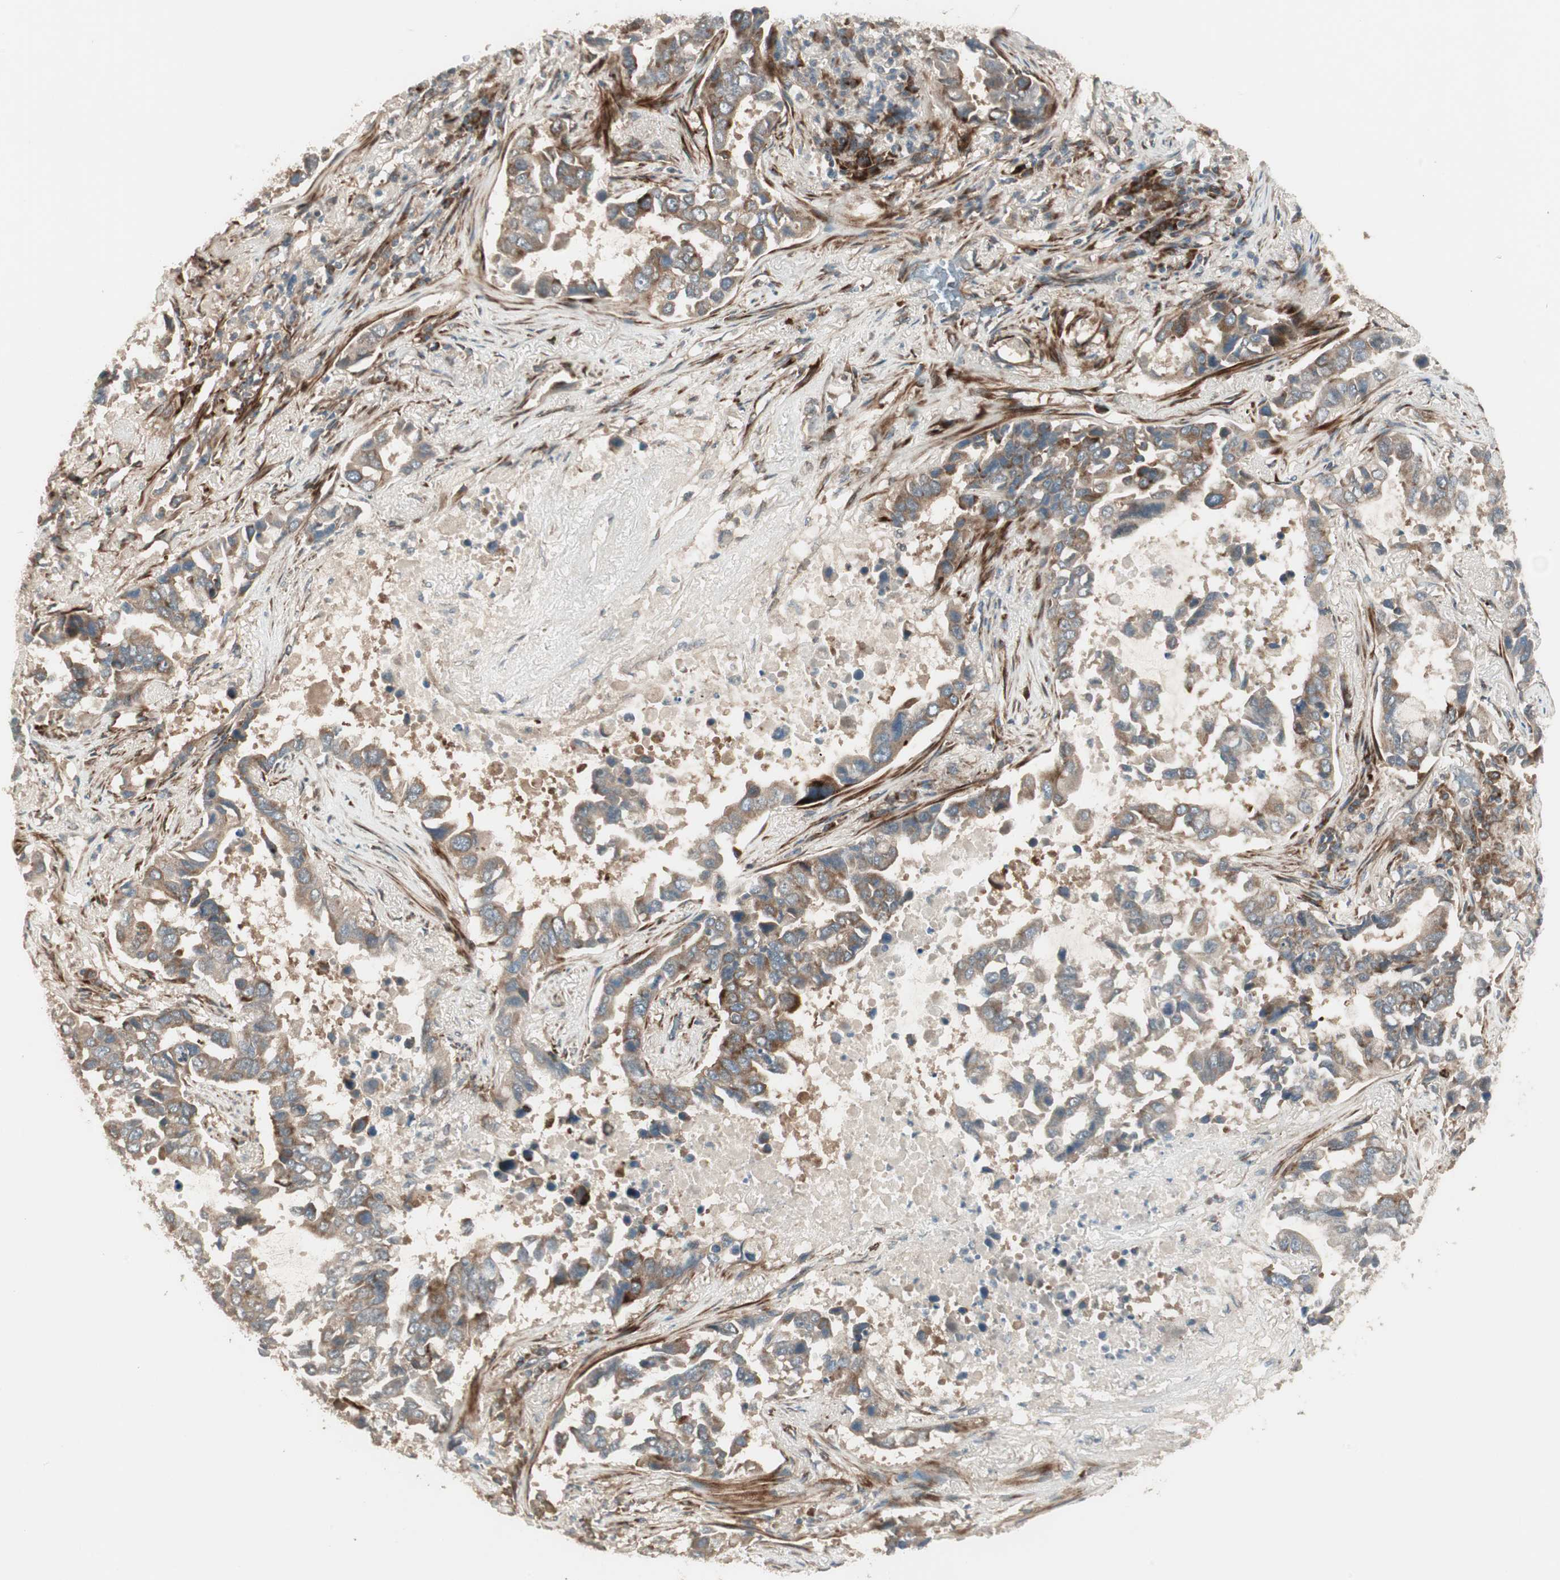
{"staining": {"intensity": "strong", "quantity": "25%-75%", "location": "cytoplasmic/membranous"}, "tissue": "lung cancer", "cell_type": "Tumor cells", "image_type": "cancer", "snomed": [{"axis": "morphology", "description": "Adenocarcinoma, NOS"}, {"axis": "topography", "description": "Lung"}], "caption": "About 25%-75% of tumor cells in human adenocarcinoma (lung) demonstrate strong cytoplasmic/membranous protein expression as visualized by brown immunohistochemical staining.", "gene": "PPP2R5E", "patient": {"sex": "male", "age": 64}}